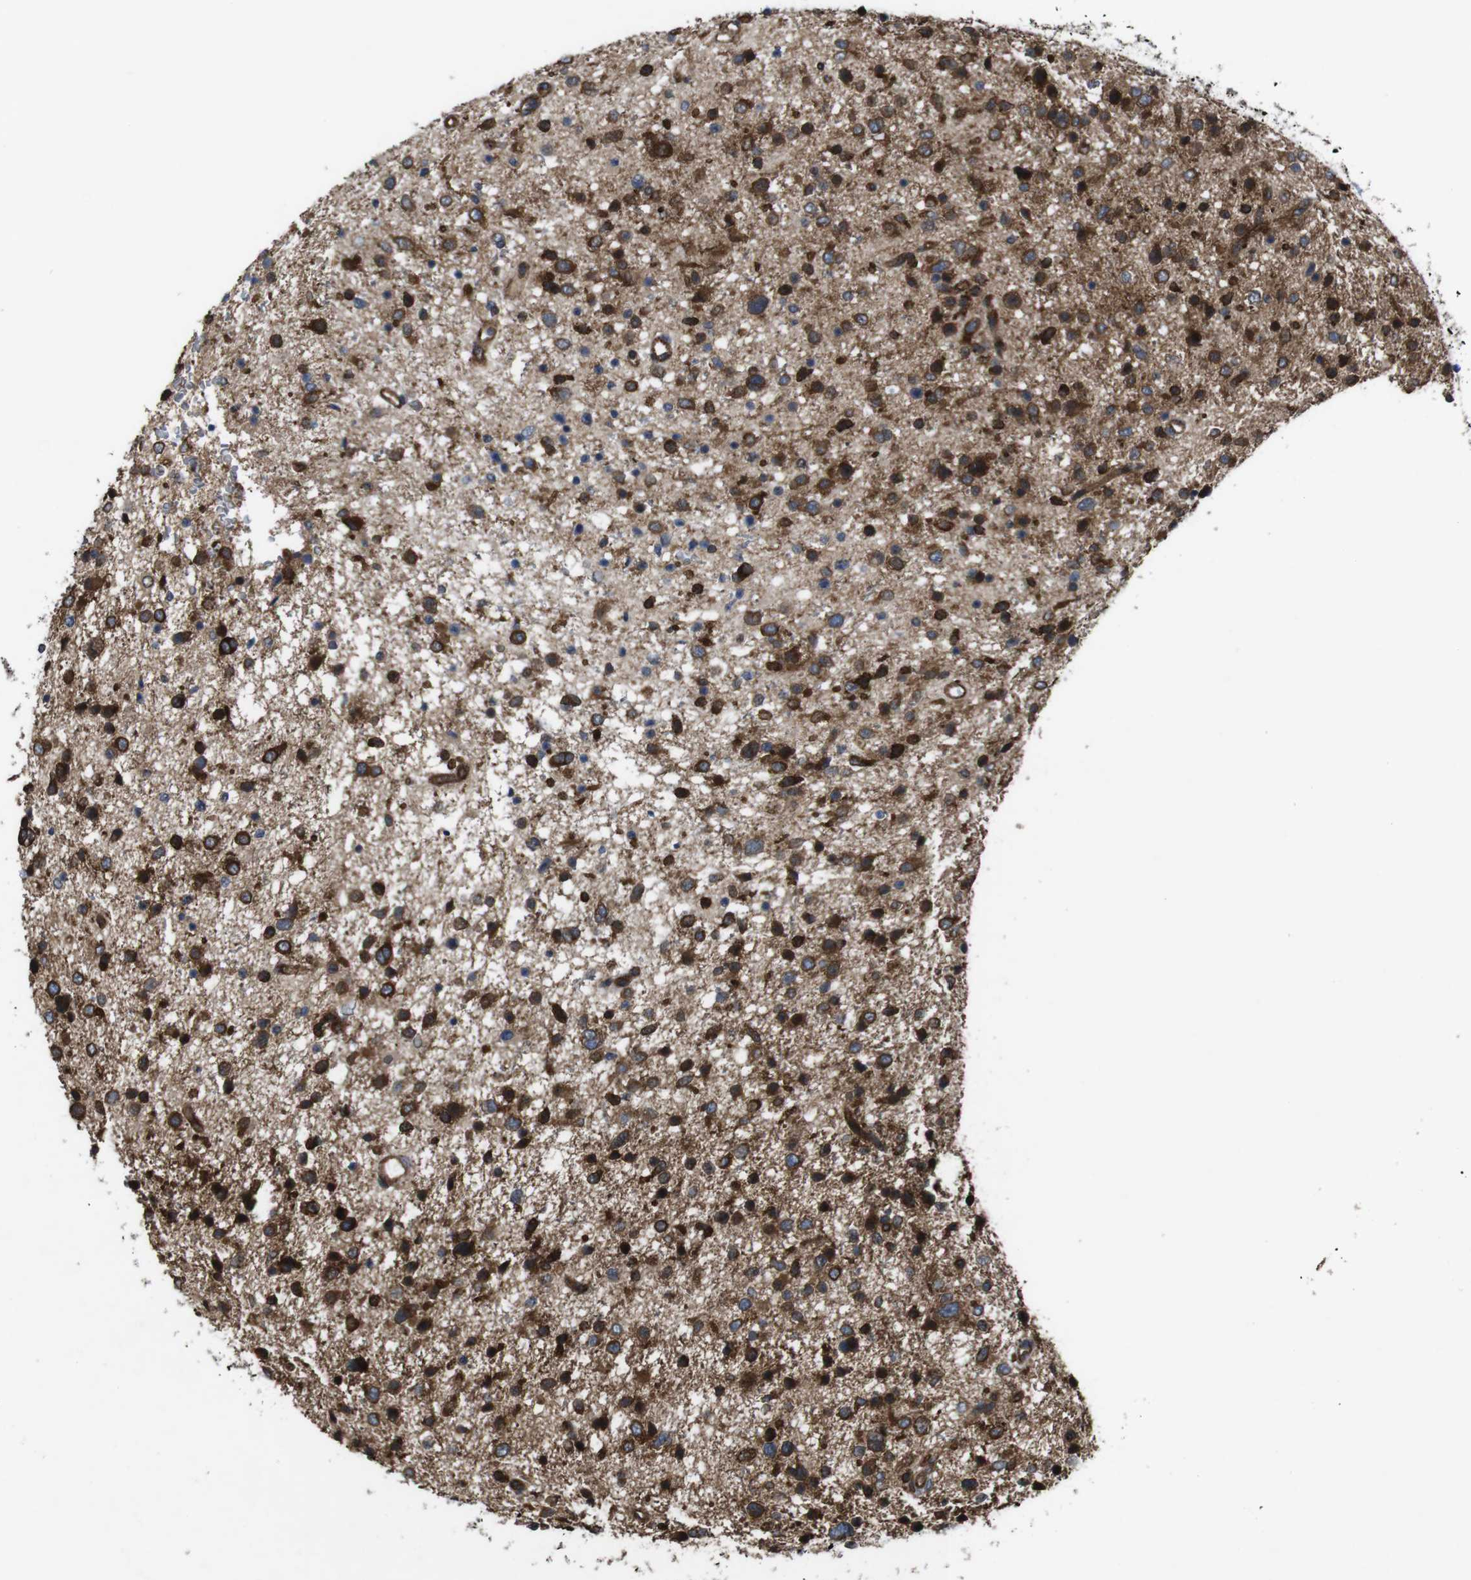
{"staining": {"intensity": "strong", "quantity": ">75%", "location": "cytoplasmic/membranous"}, "tissue": "glioma", "cell_type": "Tumor cells", "image_type": "cancer", "snomed": [{"axis": "morphology", "description": "Glioma, malignant, Low grade"}, {"axis": "topography", "description": "Brain"}], "caption": "Brown immunohistochemical staining in human malignant glioma (low-grade) demonstrates strong cytoplasmic/membranous expression in about >75% of tumor cells. (DAB (3,3'-diaminobenzidine) IHC, brown staining for protein, blue staining for nuclei).", "gene": "PTGER4", "patient": {"sex": "female", "age": 37}}